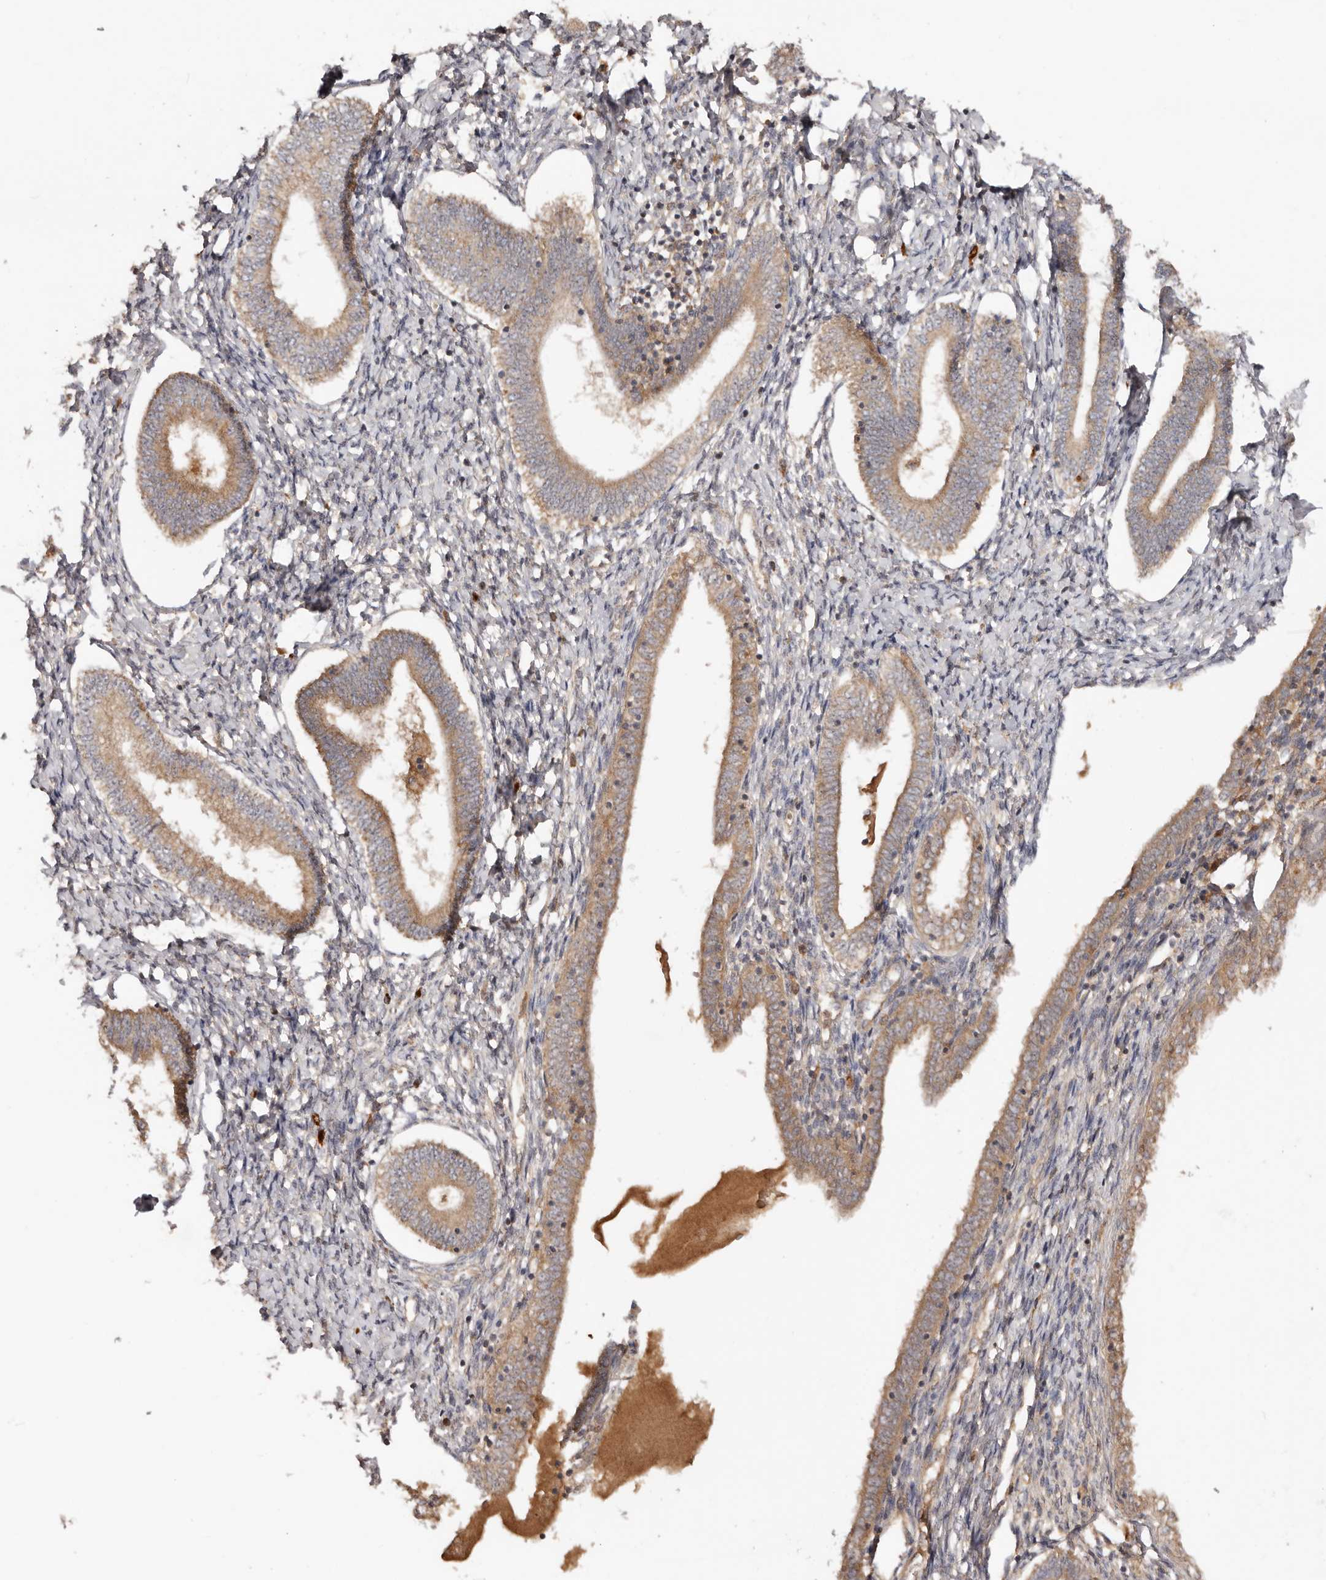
{"staining": {"intensity": "negative", "quantity": "none", "location": "none"}, "tissue": "endometrium", "cell_type": "Cells in endometrial stroma", "image_type": "normal", "snomed": [{"axis": "morphology", "description": "Normal tissue, NOS"}, {"axis": "topography", "description": "Endometrium"}], "caption": "This image is of benign endometrium stained with immunohistochemistry to label a protein in brown with the nuclei are counter-stained blue. There is no expression in cells in endometrial stroma.", "gene": "PKIB", "patient": {"sex": "female", "age": 72}}